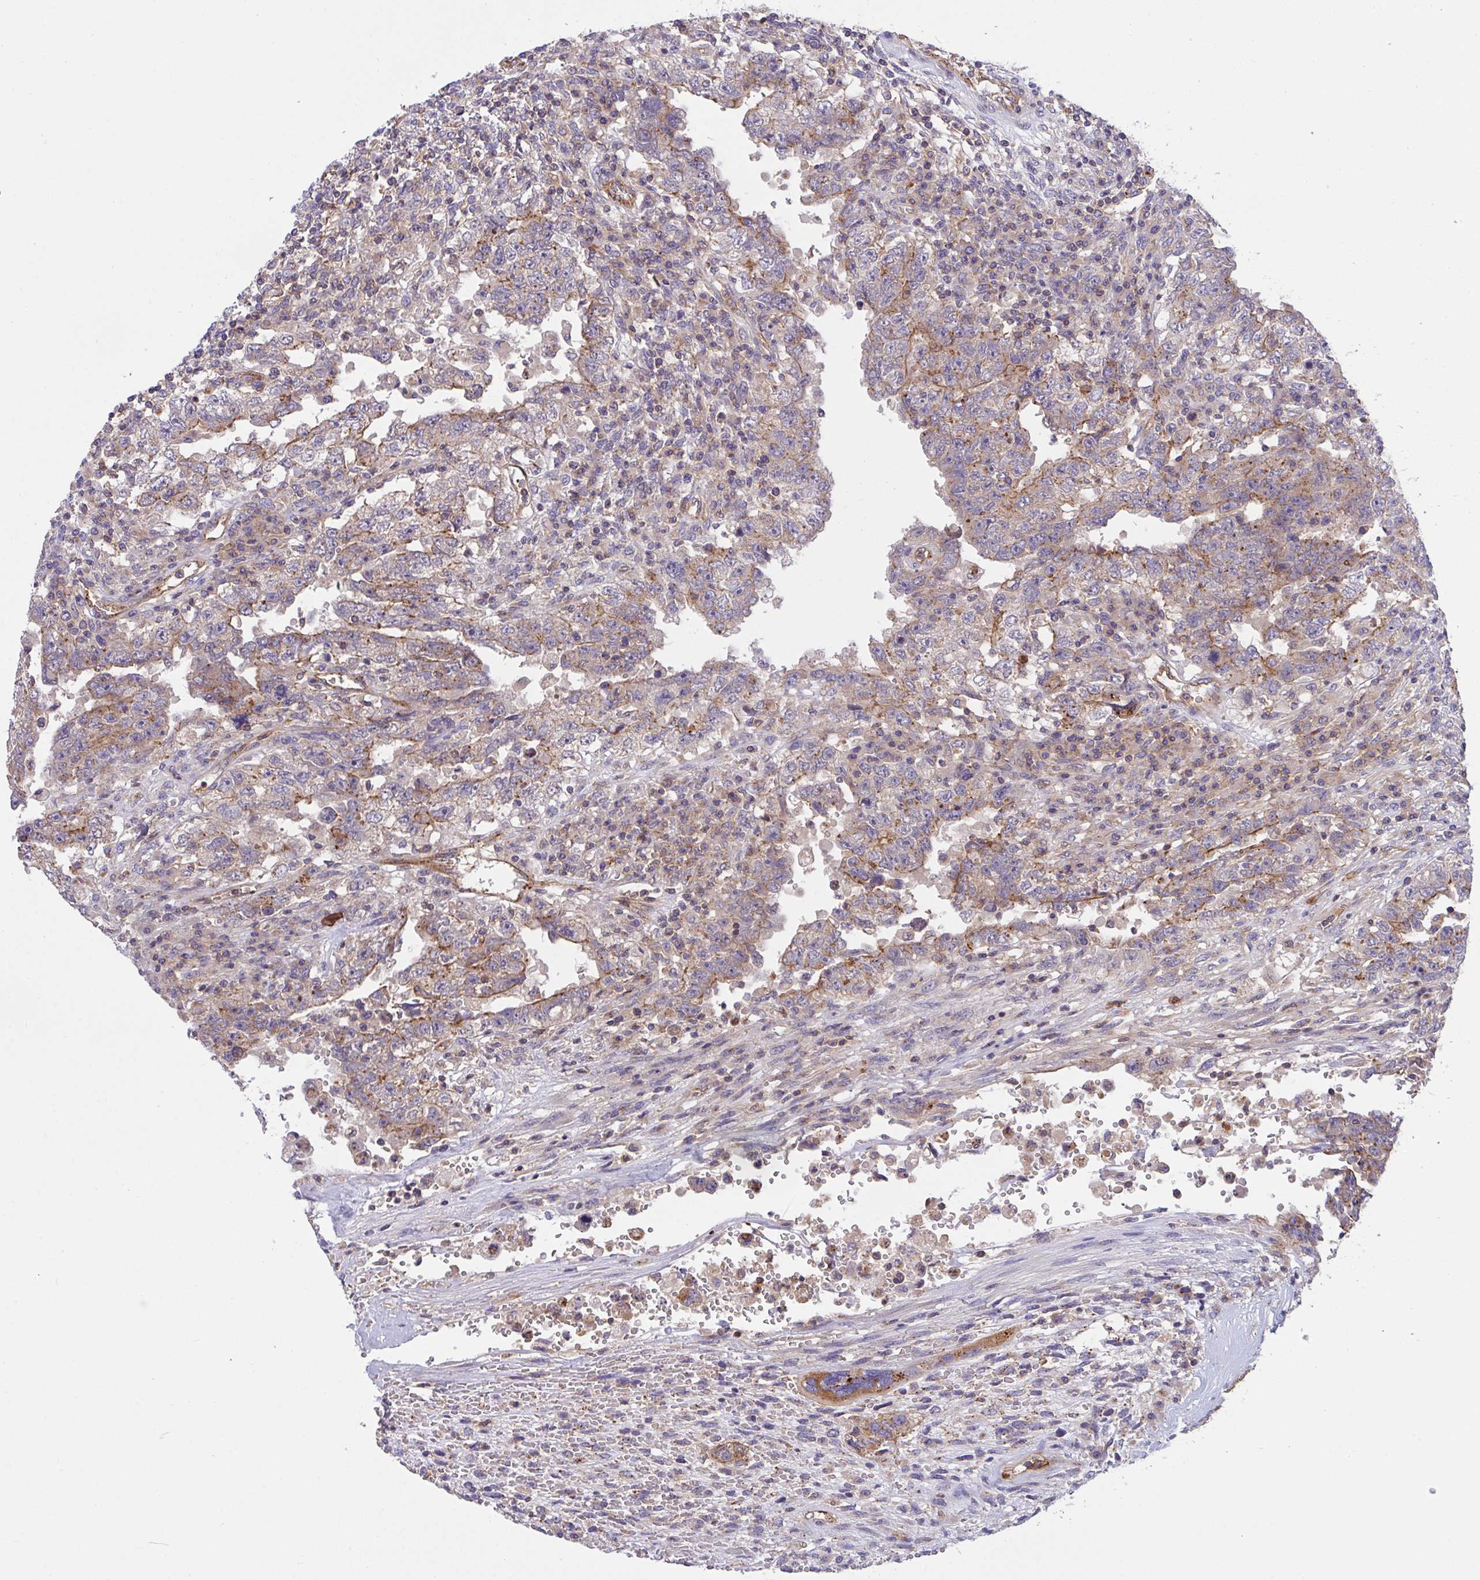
{"staining": {"intensity": "moderate", "quantity": "25%-75%", "location": "cytoplasmic/membranous"}, "tissue": "testis cancer", "cell_type": "Tumor cells", "image_type": "cancer", "snomed": [{"axis": "morphology", "description": "Carcinoma, Embryonal, NOS"}, {"axis": "topography", "description": "Testis"}], "caption": "Moderate cytoplasmic/membranous protein staining is appreciated in about 25%-75% of tumor cells in testis embryonal carcinoma.", "gene": "C4orf36", "patient": {"sex": "male", "age": 26}}